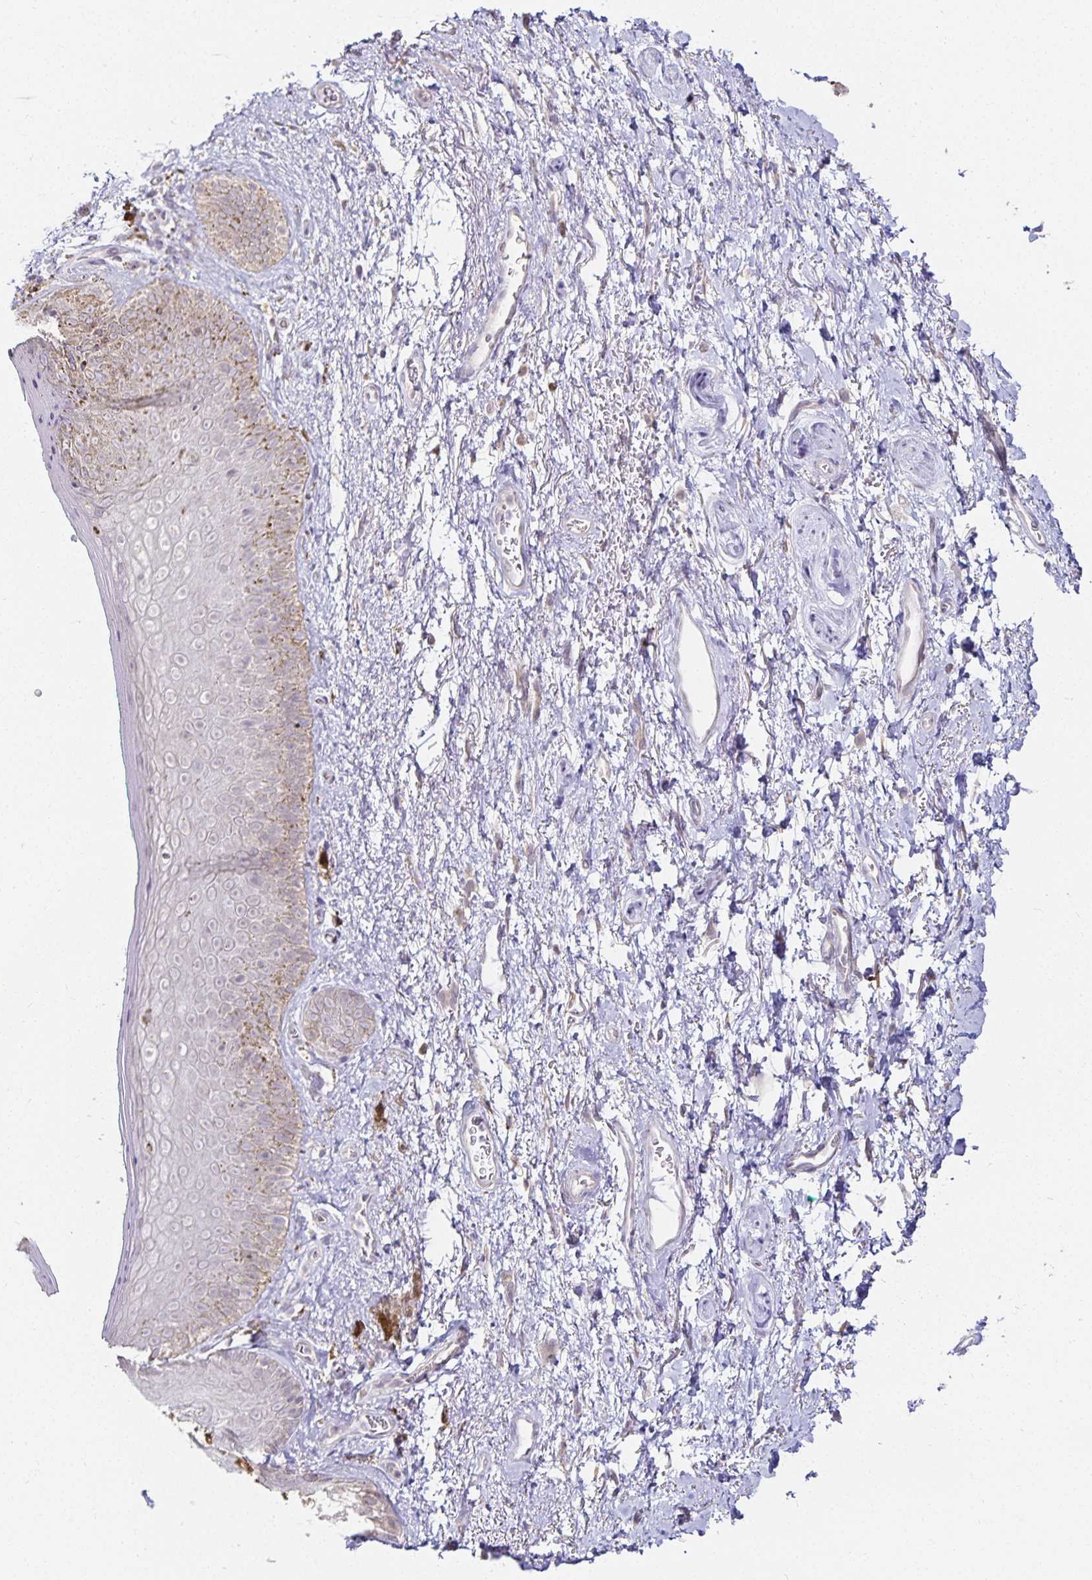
{"staining": {"intensity": "negative", "quantity": "none", "location": "none"}, "tissue": "adipose tissue", "cell_type": "Adipocytes", "image_type": "normal", "snomed": [{"axis": "morphology", "description": "Normal tissue, NOS"}, {"axis": "topography", "description": "Vulva"}, {"axis": "topography", "description": "Peripheral nerve tissue"}], "caption": "Human adipose tissue stained for a protein using IHC reveals no expression in adipocytes.", "gene": "GP2", "patient": {"sex": "female", "age": 66}}